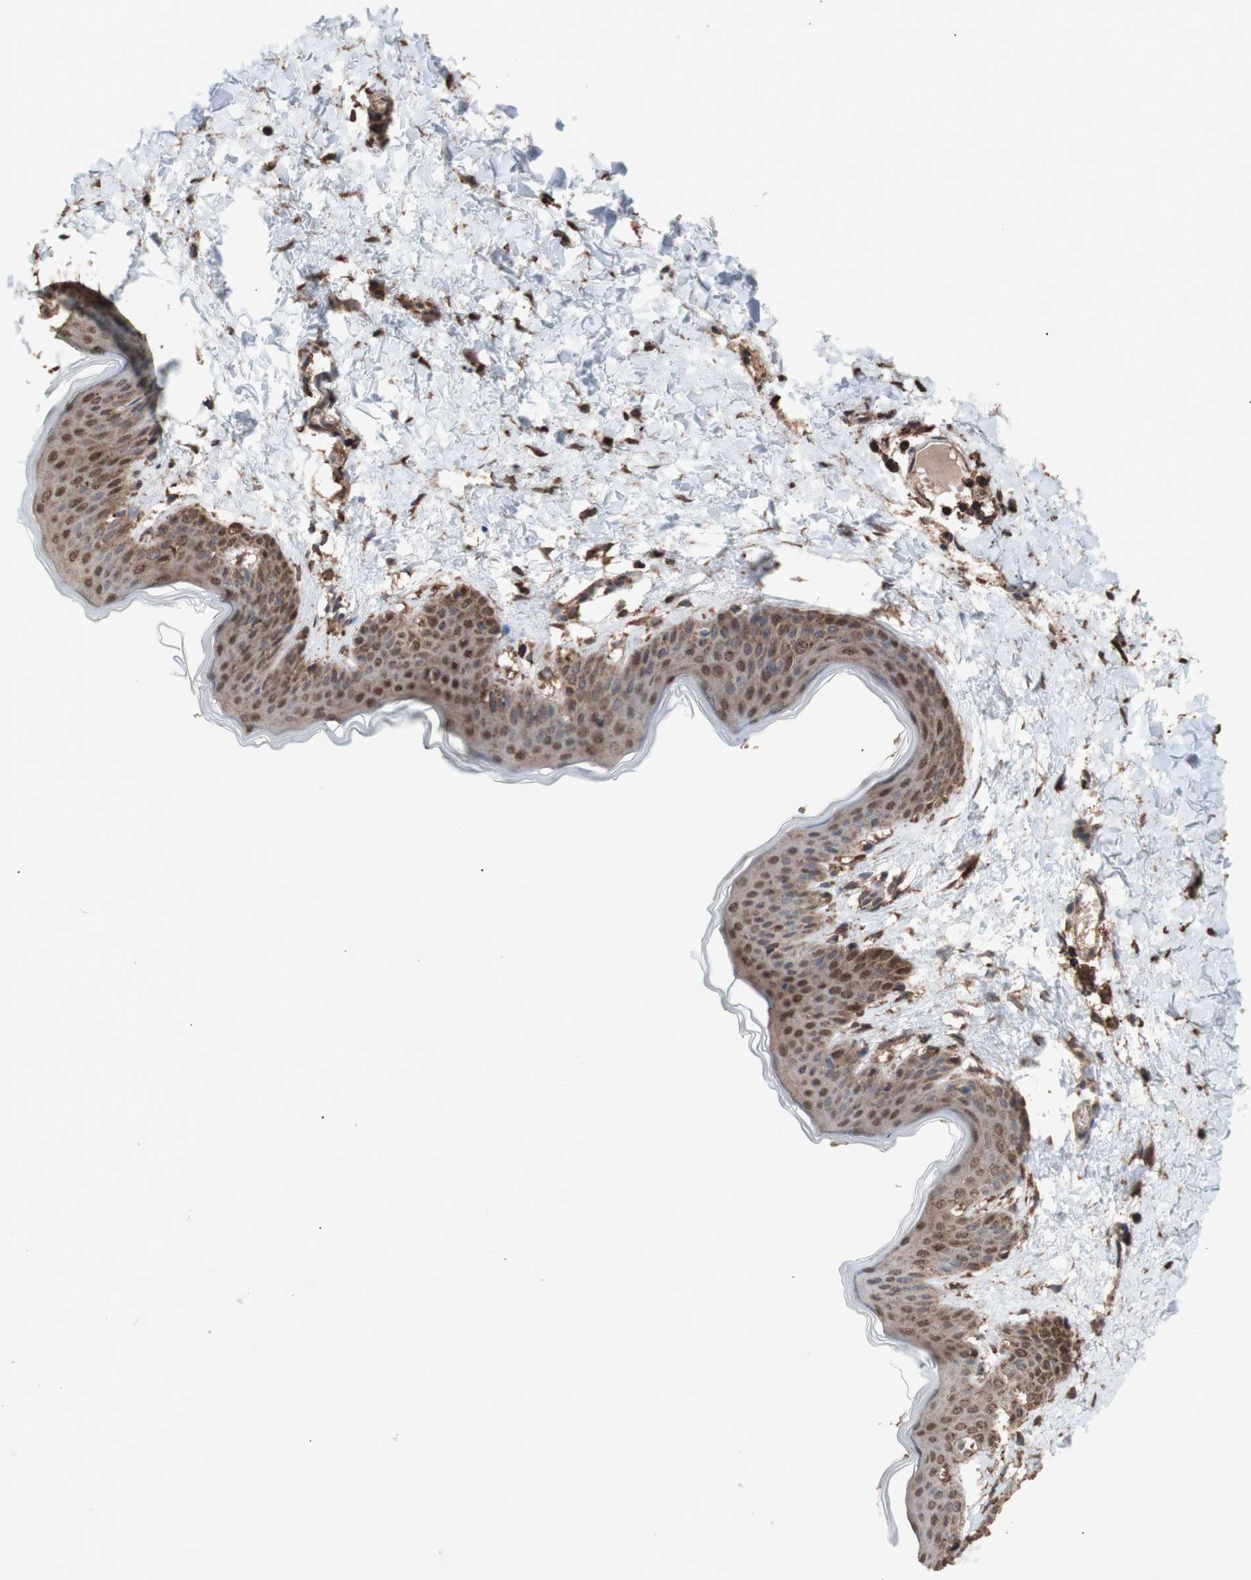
{"staining": {"intensity": "moderate", "quantity": ">75%", "location": "cytoplasmic/membranous"}, "tissue": "skin", "cell_type": "Fibroblasts", "image_type": "normal", "snomed": [{"axis": "morphology", "description": "Normal tissue, NOS"}, {"axis": "topography", "description": "Skin"}], "caption": "Moderate cytoplasmic/membranous positivity for a protein is appreciated in about >75% of fibroblasts of unremarkable skin using immunohistochemistry (IHC).", "gene": "ALDH9A1", "patient": {"sex": "female", "age": 17}}